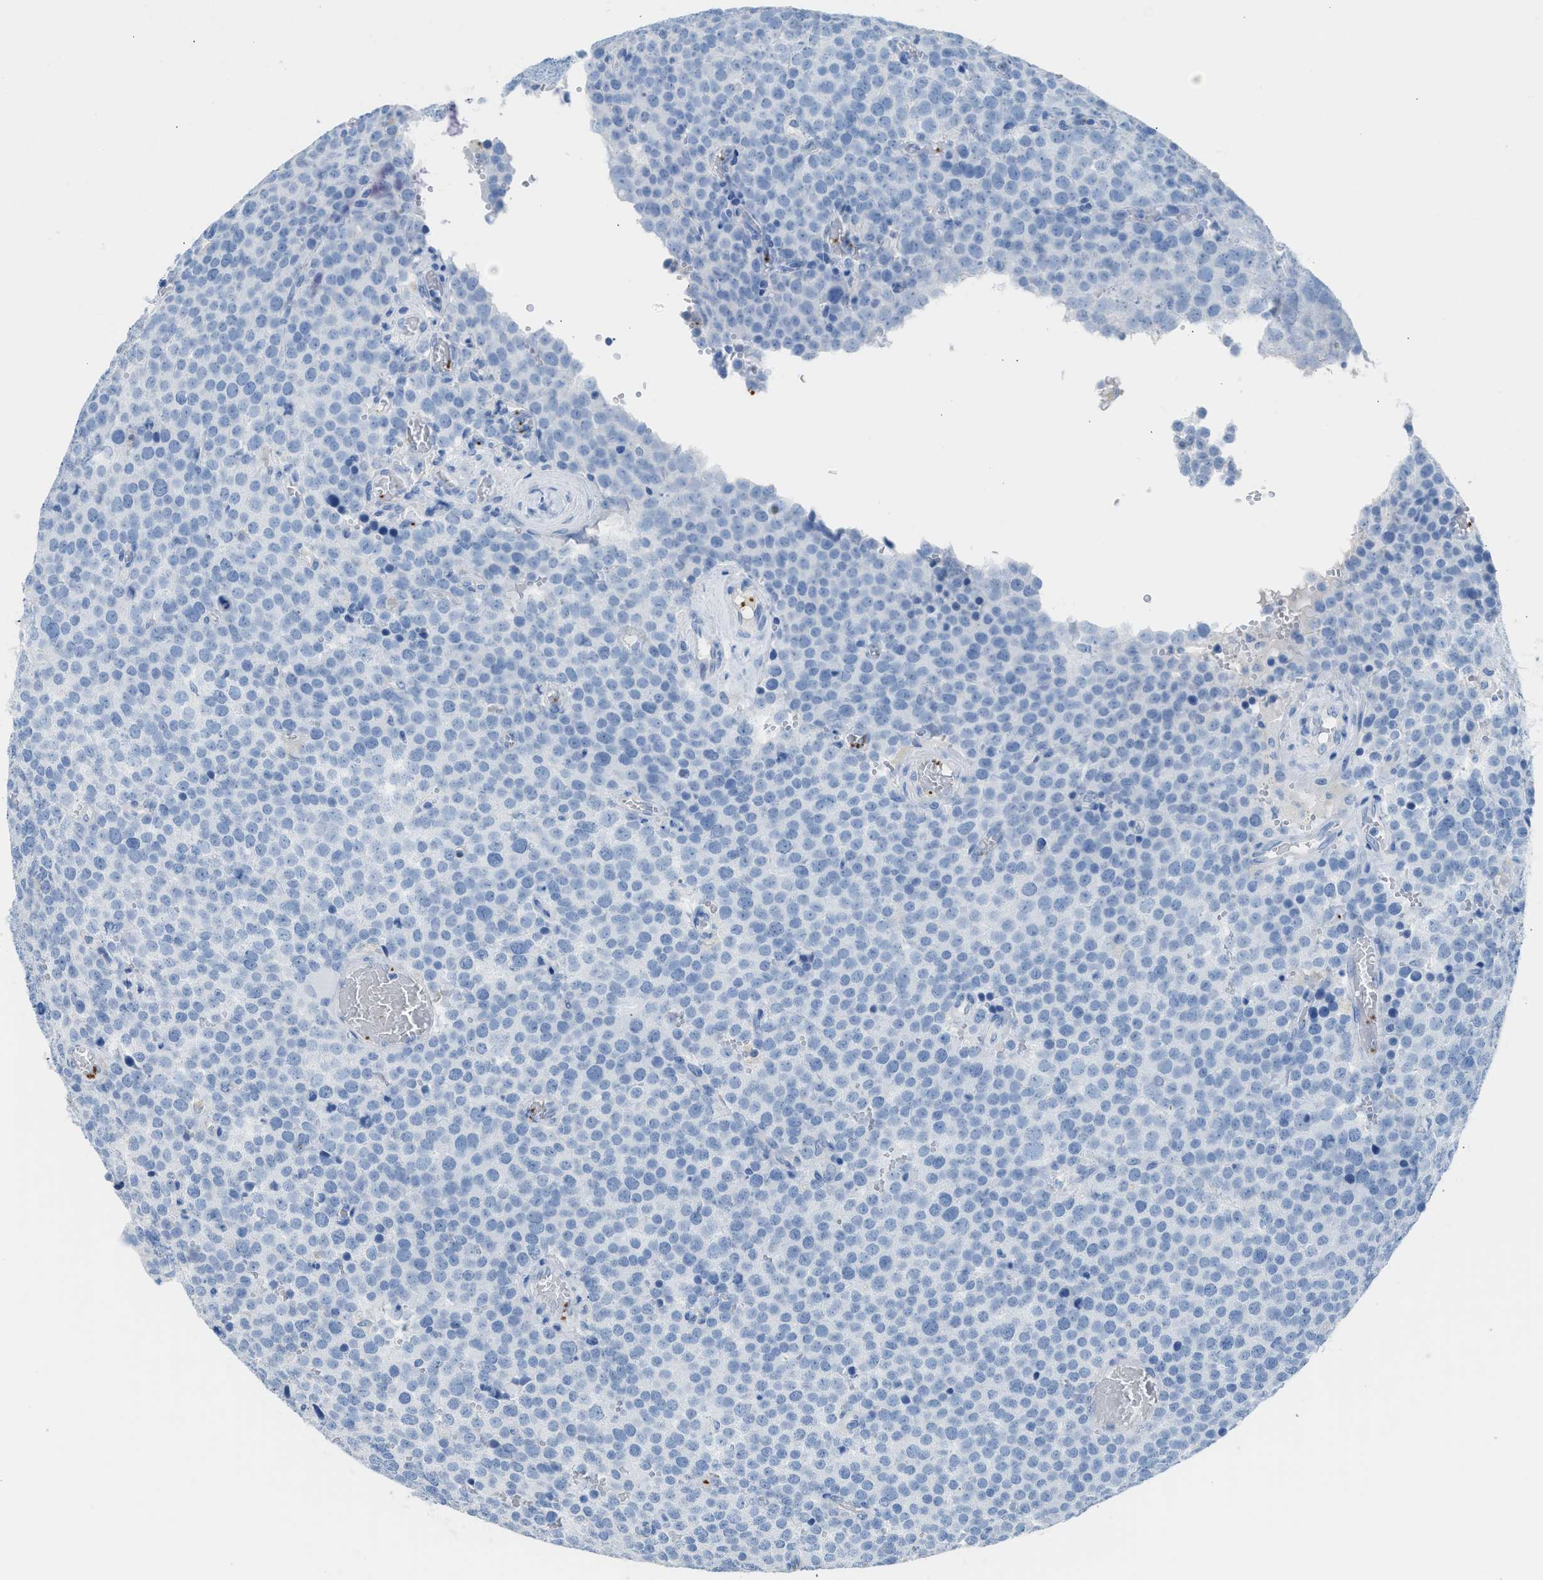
{"staining": {"intensity": "negative", "quantity": "none", "location": "none"}, "tissue": "testis cancer", "cell_type": "Tumor cells", "image_type": "cancer", "snomed": [{"axis": "morphology", "description": "Normal tissue, NOS"}, {"axis": "morphology", "description": "Seminoma, NOS"}, {"axis": "topography", "description": "Testis"}], "caption": "A histopathology image of human testis cancer is negative for staining in tumor cells.", "gene": "FAIM2", "patient": {"sex": "male", "age": 71}}